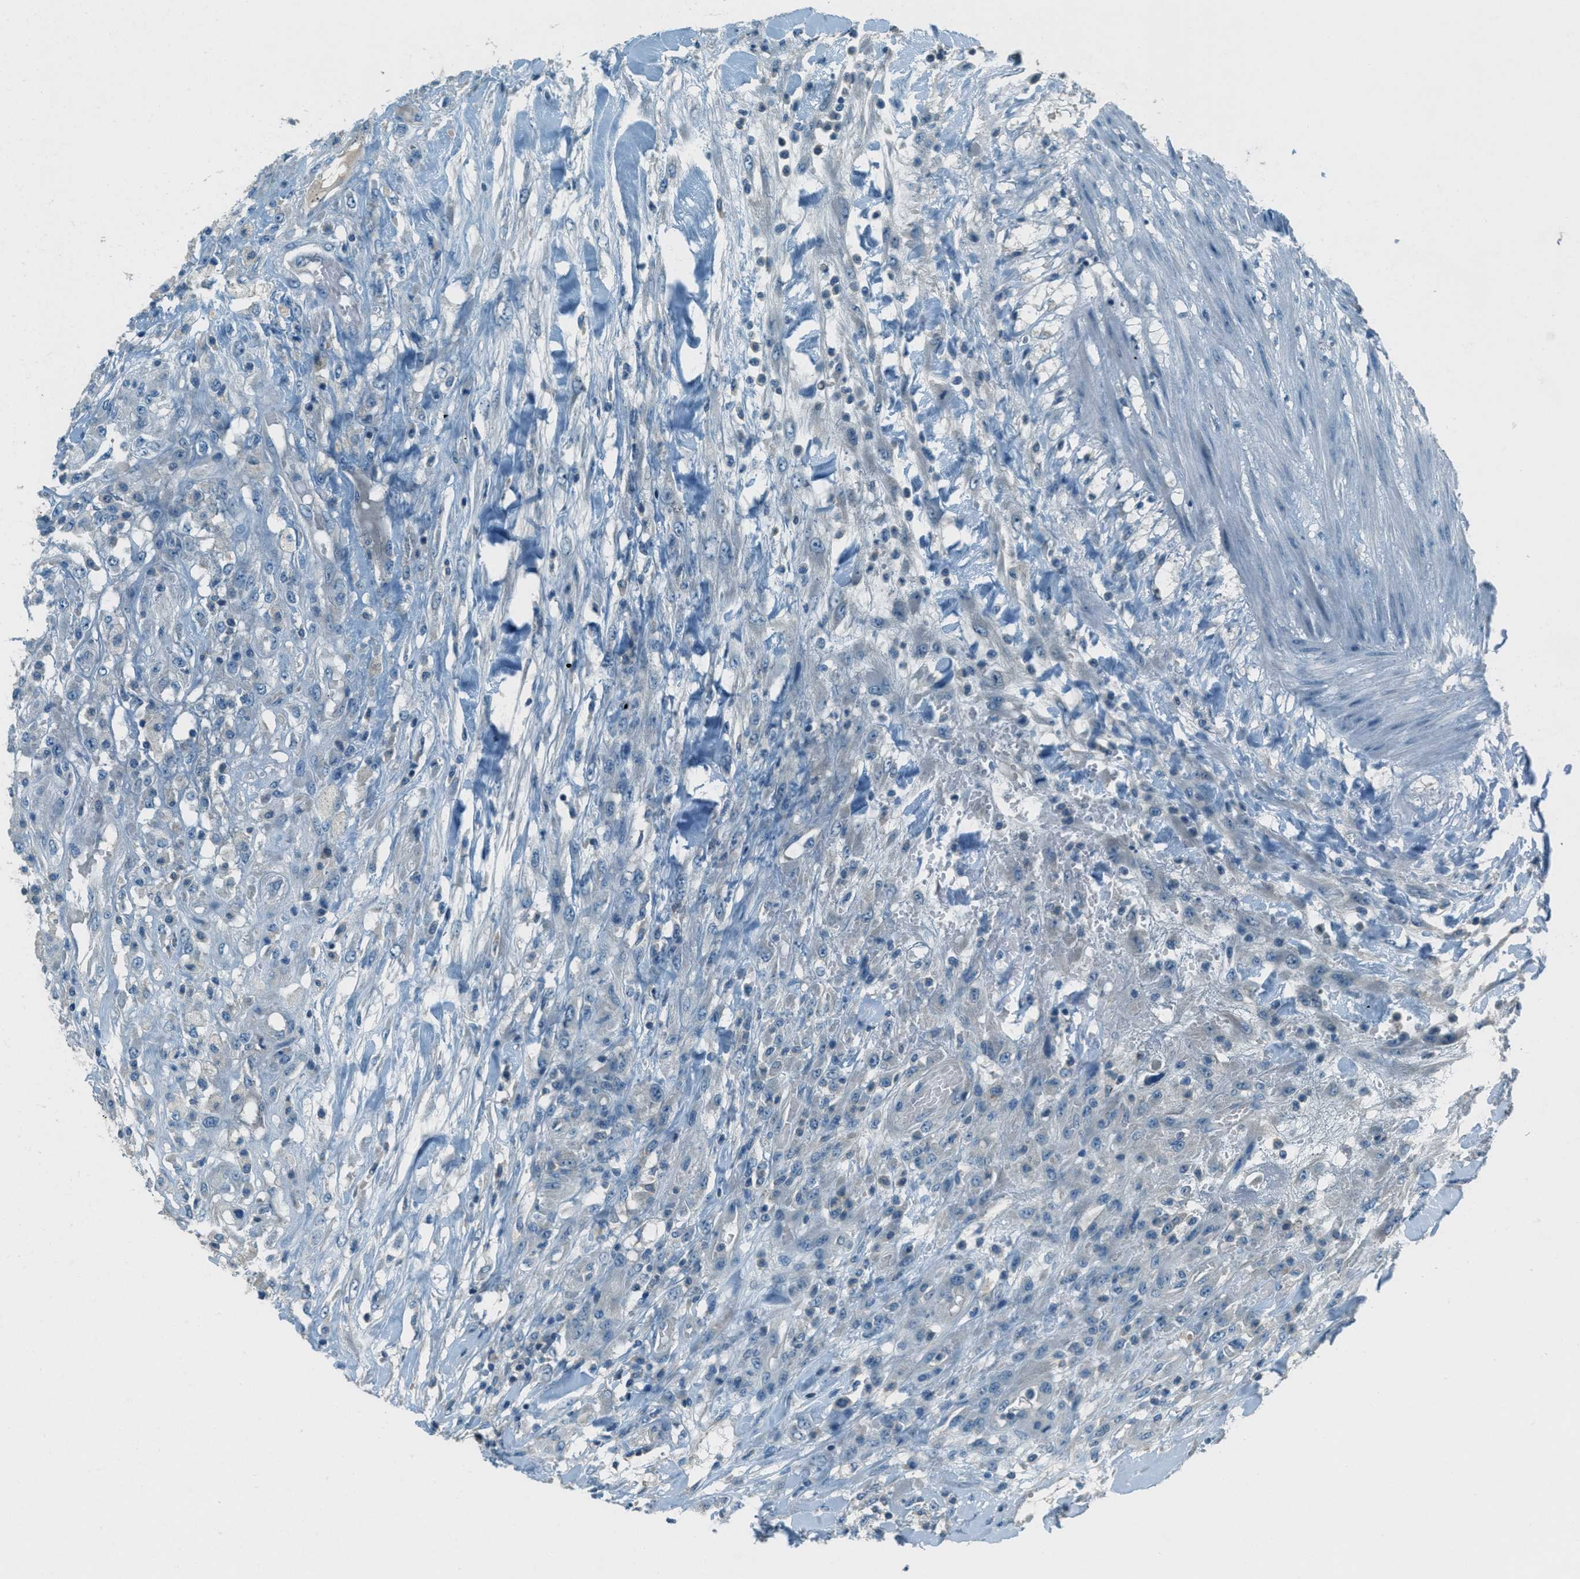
{"staining": {"intensity": "negative", "quantity": "none", "location": "none"}, "tissue": "testis cancer", "cell_type": "Tumor cells", "image_type": "cancer", "snomed": [{"axis": "morphology", "description": "Seminoma, NOS"}, {"axis": "topography", "description": "Testis"}], "caption": "Testis seminoma was stained to show a protein in brown. There is no significant expression in tumor cells. Brightfield microscopy of IHC stained with DAB (brown) and hematoxylin (blue), captured at high magnification.", "gene": "MSLN", "patient": {"sex": "male", "age": 59}}